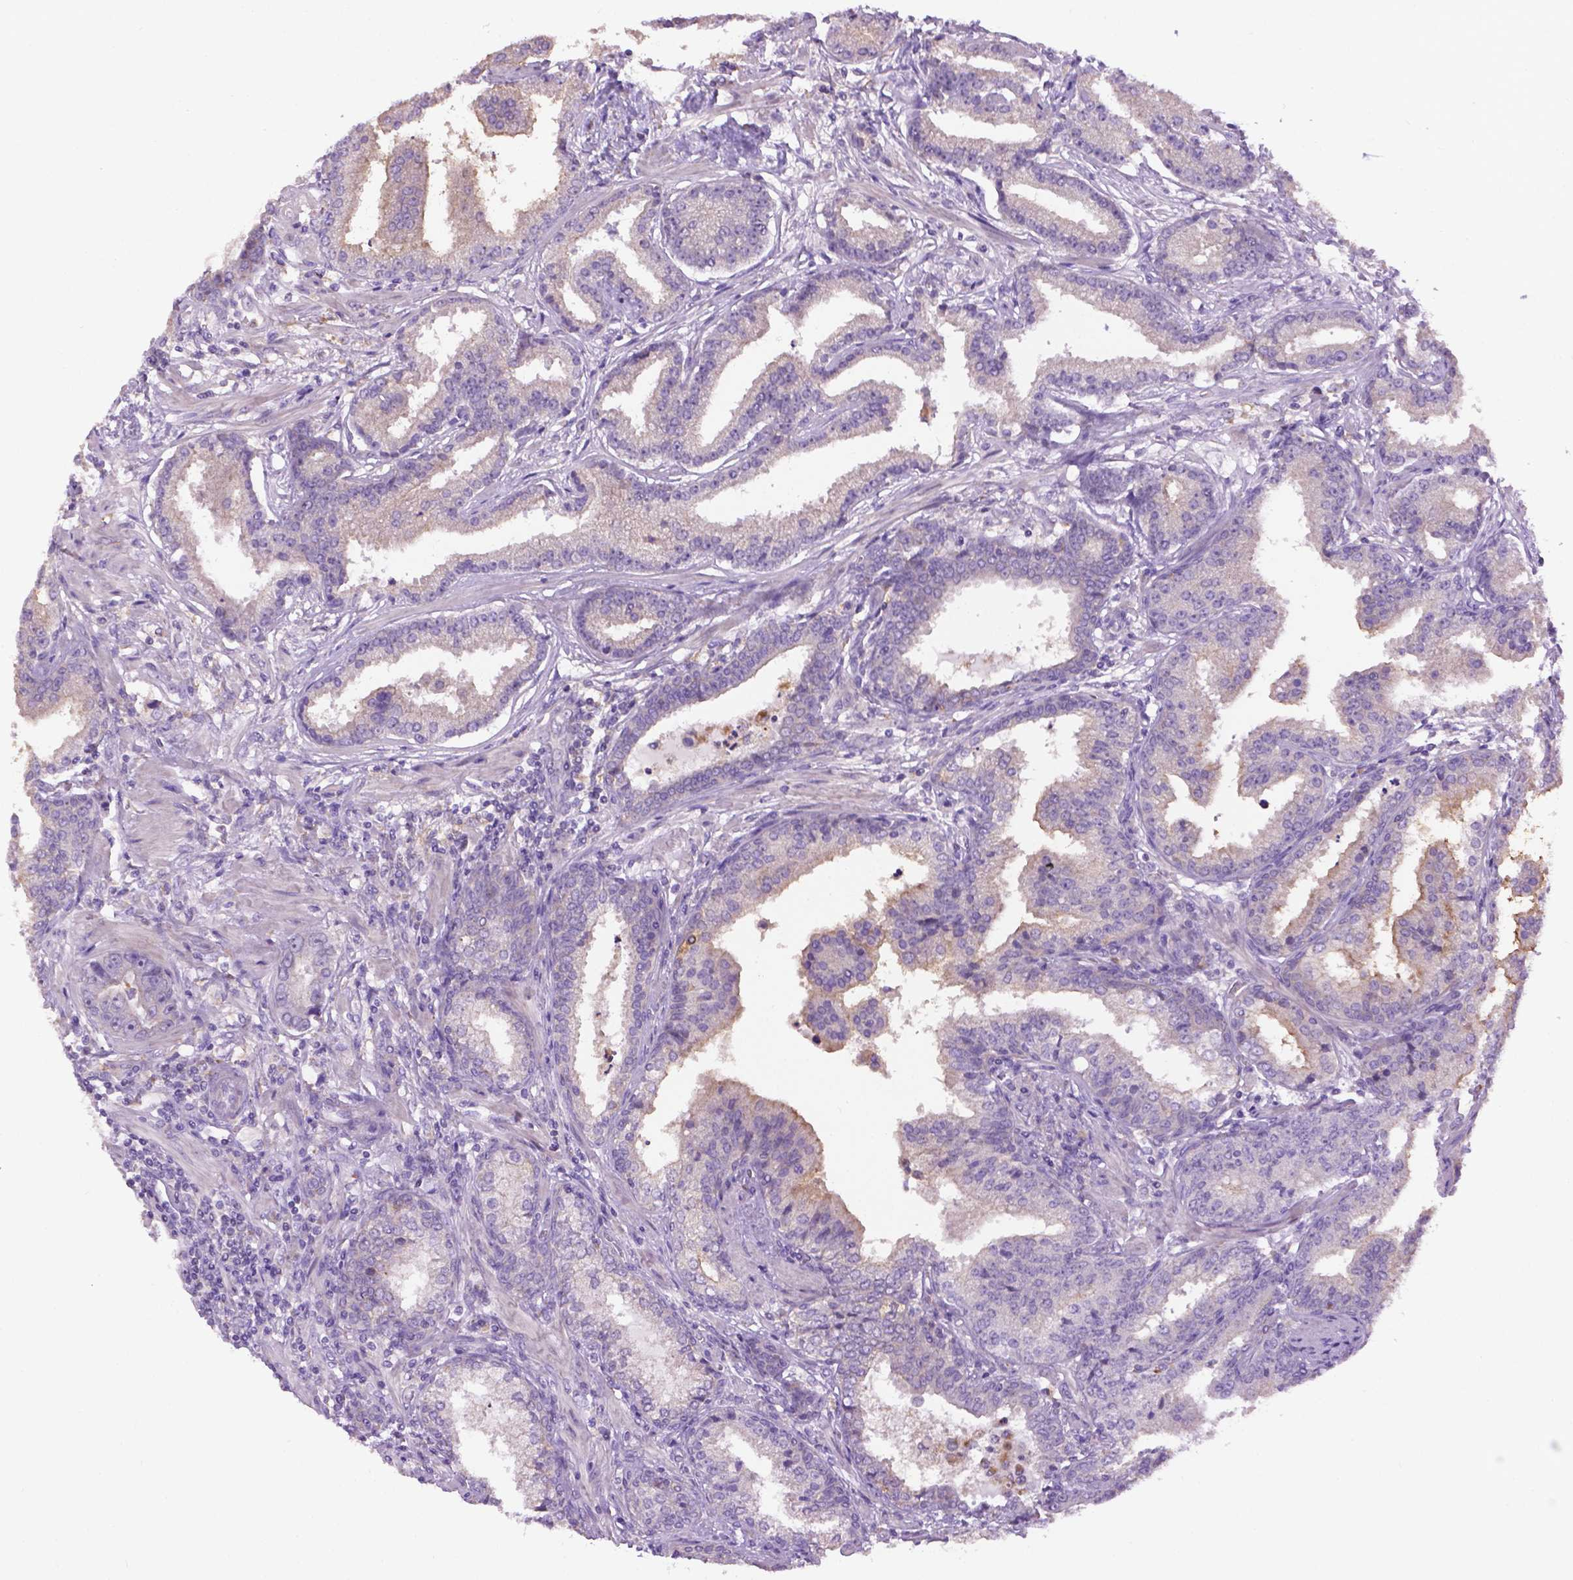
{"staining": {"intensity": "moderate", "quantity": "<25%", "location": "cytoplasmic/membranous"}, "tissue": "prostate cancer", "cell_type": "Tumor cells", "image_type": "cancer", "snomed": [{"axis": "morphology", "description": "Adenocarcinoma, NOS"}, {"axis": "topography", "description": "Prostate"}], "caption": "Prostate adenocarcinoma was stained to show a protein in brown. There is low levels of moderate cytoplasmic/membranous positivity in about <25% of tumor cells.", "gene": "CDH7", "patient": {"sex": "male", "age": 64}}